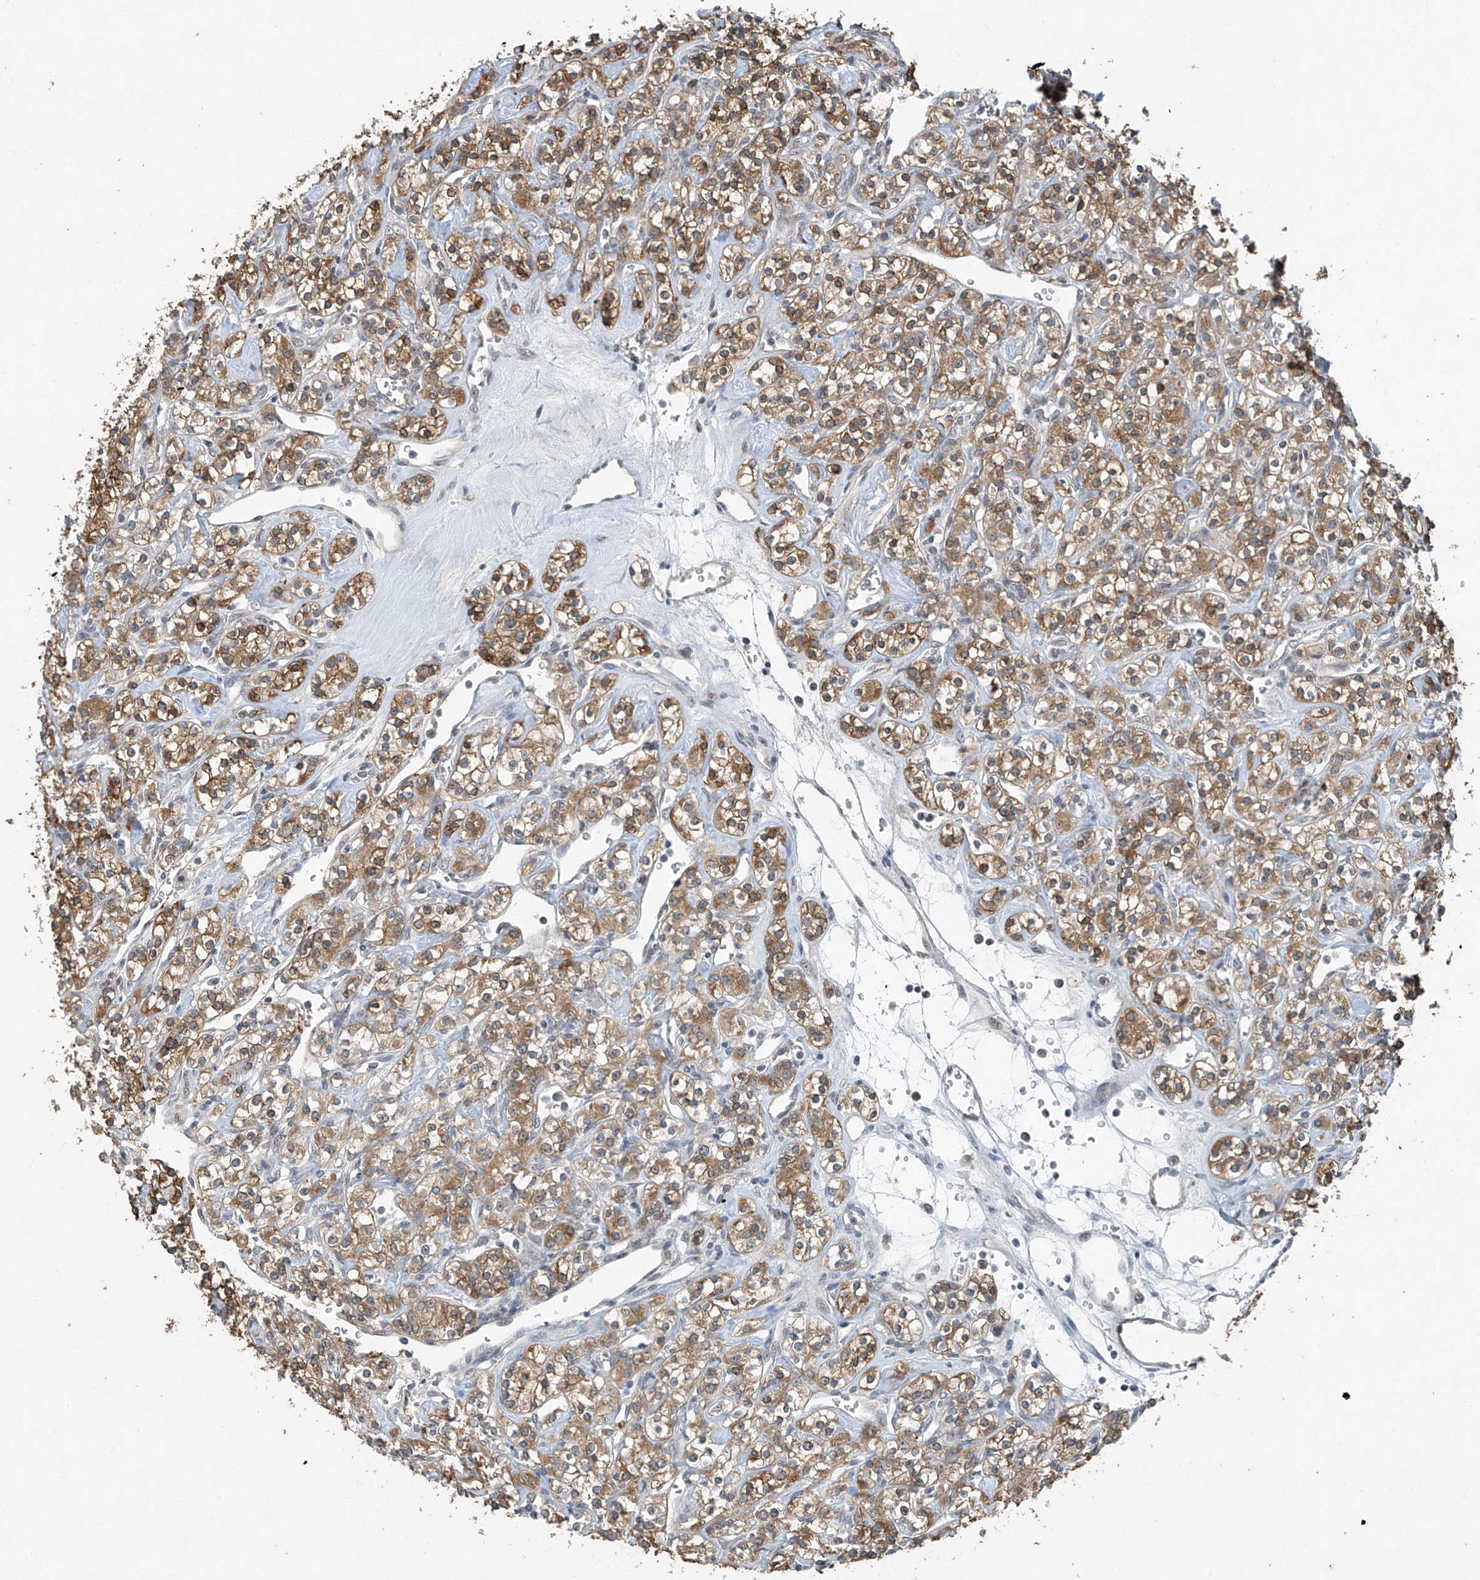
{"staining": {"intensity": "moderate", "quantity": ">75%", "location": "cytoplasmic/membranous"}, "tissue": "renal cancer", "cell_type": "Tumor cells", "image_type": "cancer", "snomed": [{"axis": "morphology", "description": "Adenocarcinoma, NOS"}, {"axis": "topography", "description": "Kidney"}], "caption": "Tumor cells exhibit moderate cytoplasmic/membranous expression in about >75% of cells in adenocarcinoma (renal).", "gene": "TAF8", "patient": {"sex": "male", "age": 77}}